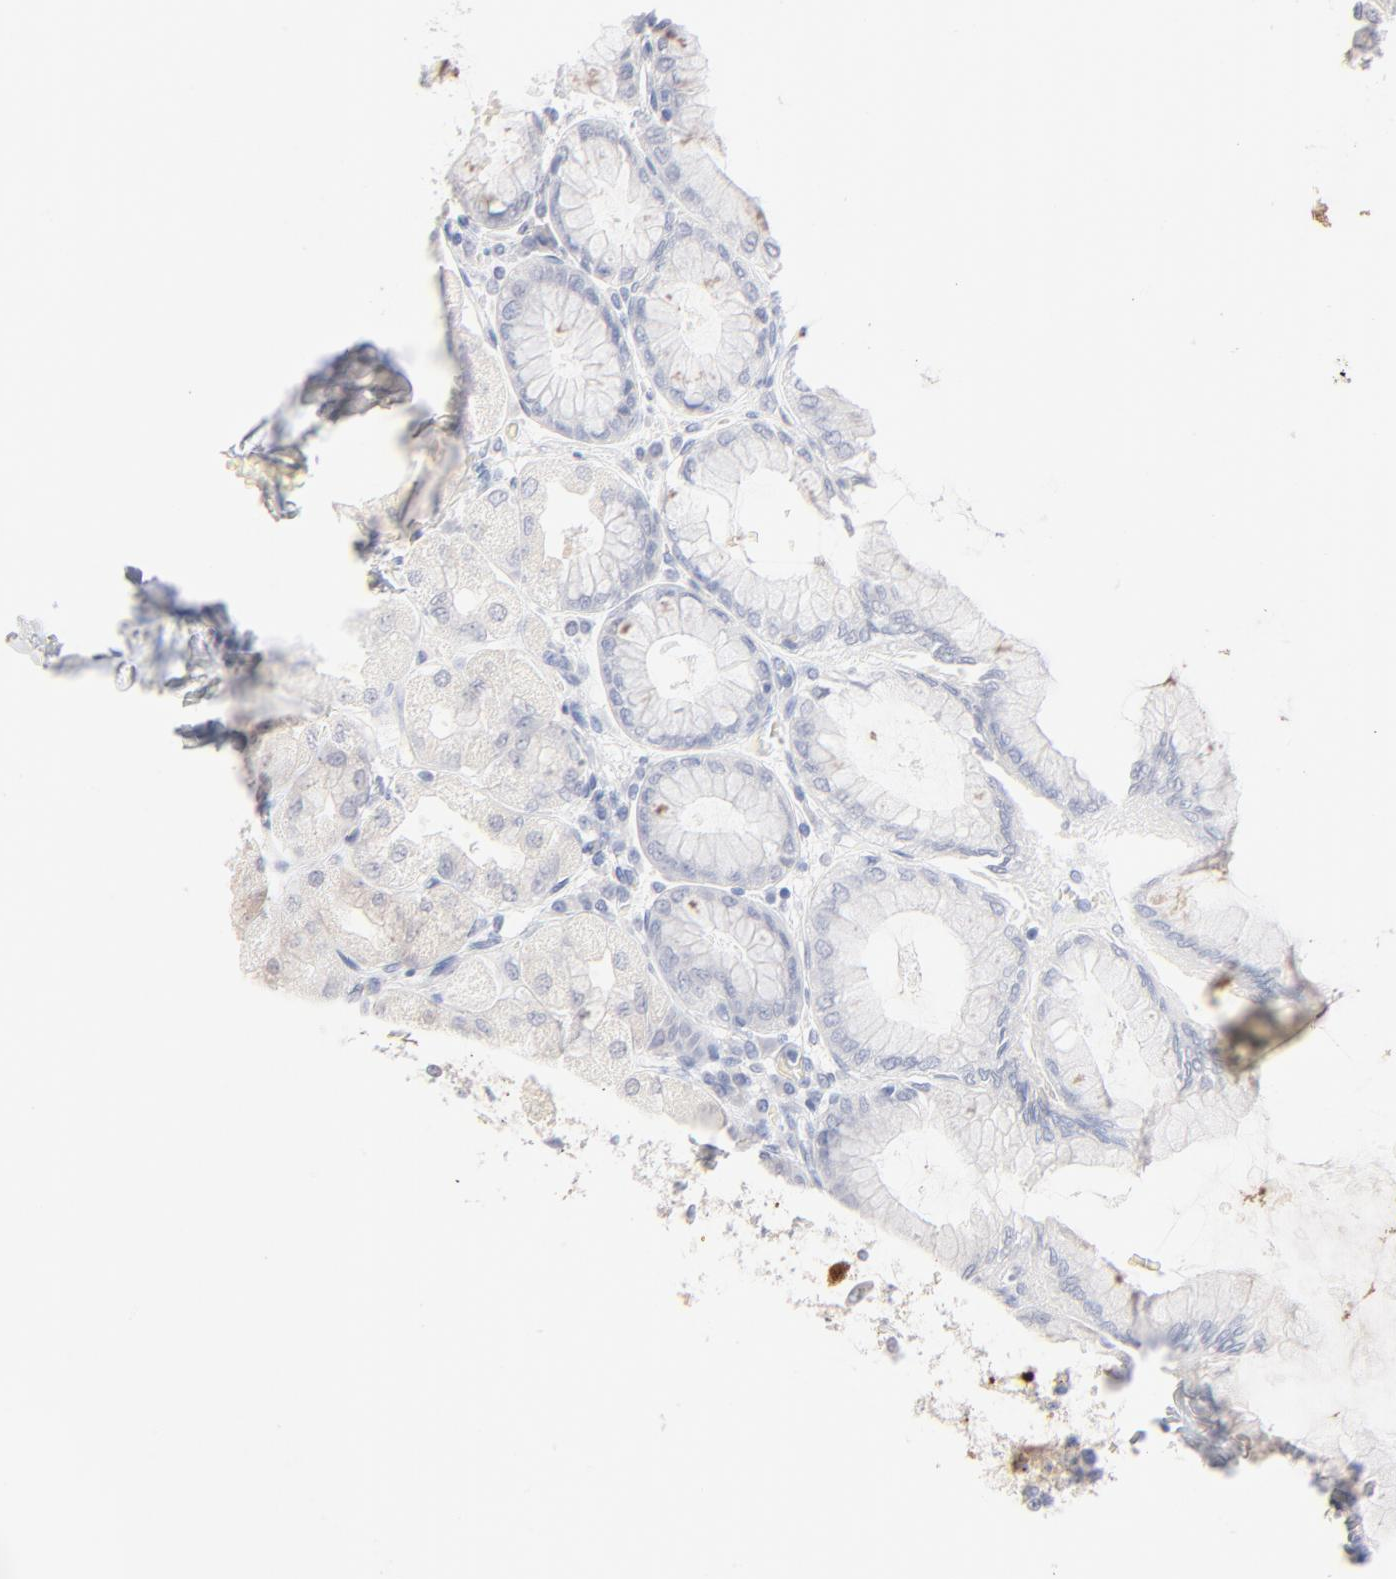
{"staining": {"intensity": "weak", "quantity": "<25%", "location": "cytoplasmic/membranous"}, "tissue": "stomach", "cell_type": "Glandular cells", "image_type": "normal", "snomed": [{"axis": "morphology", "description": "Normal tissue, NOS"}, {"axis": "topography", "description": "Stomach, upper"}], "caption": "This micrograph is of benign stomach stained with immunohistochemistry to label a protein in brown with the nuclei are counter-stained blue. There is no positivity in glandular cells.", "gene": "ONECUT1", "patient": {"sex": "female", "age": 56}}